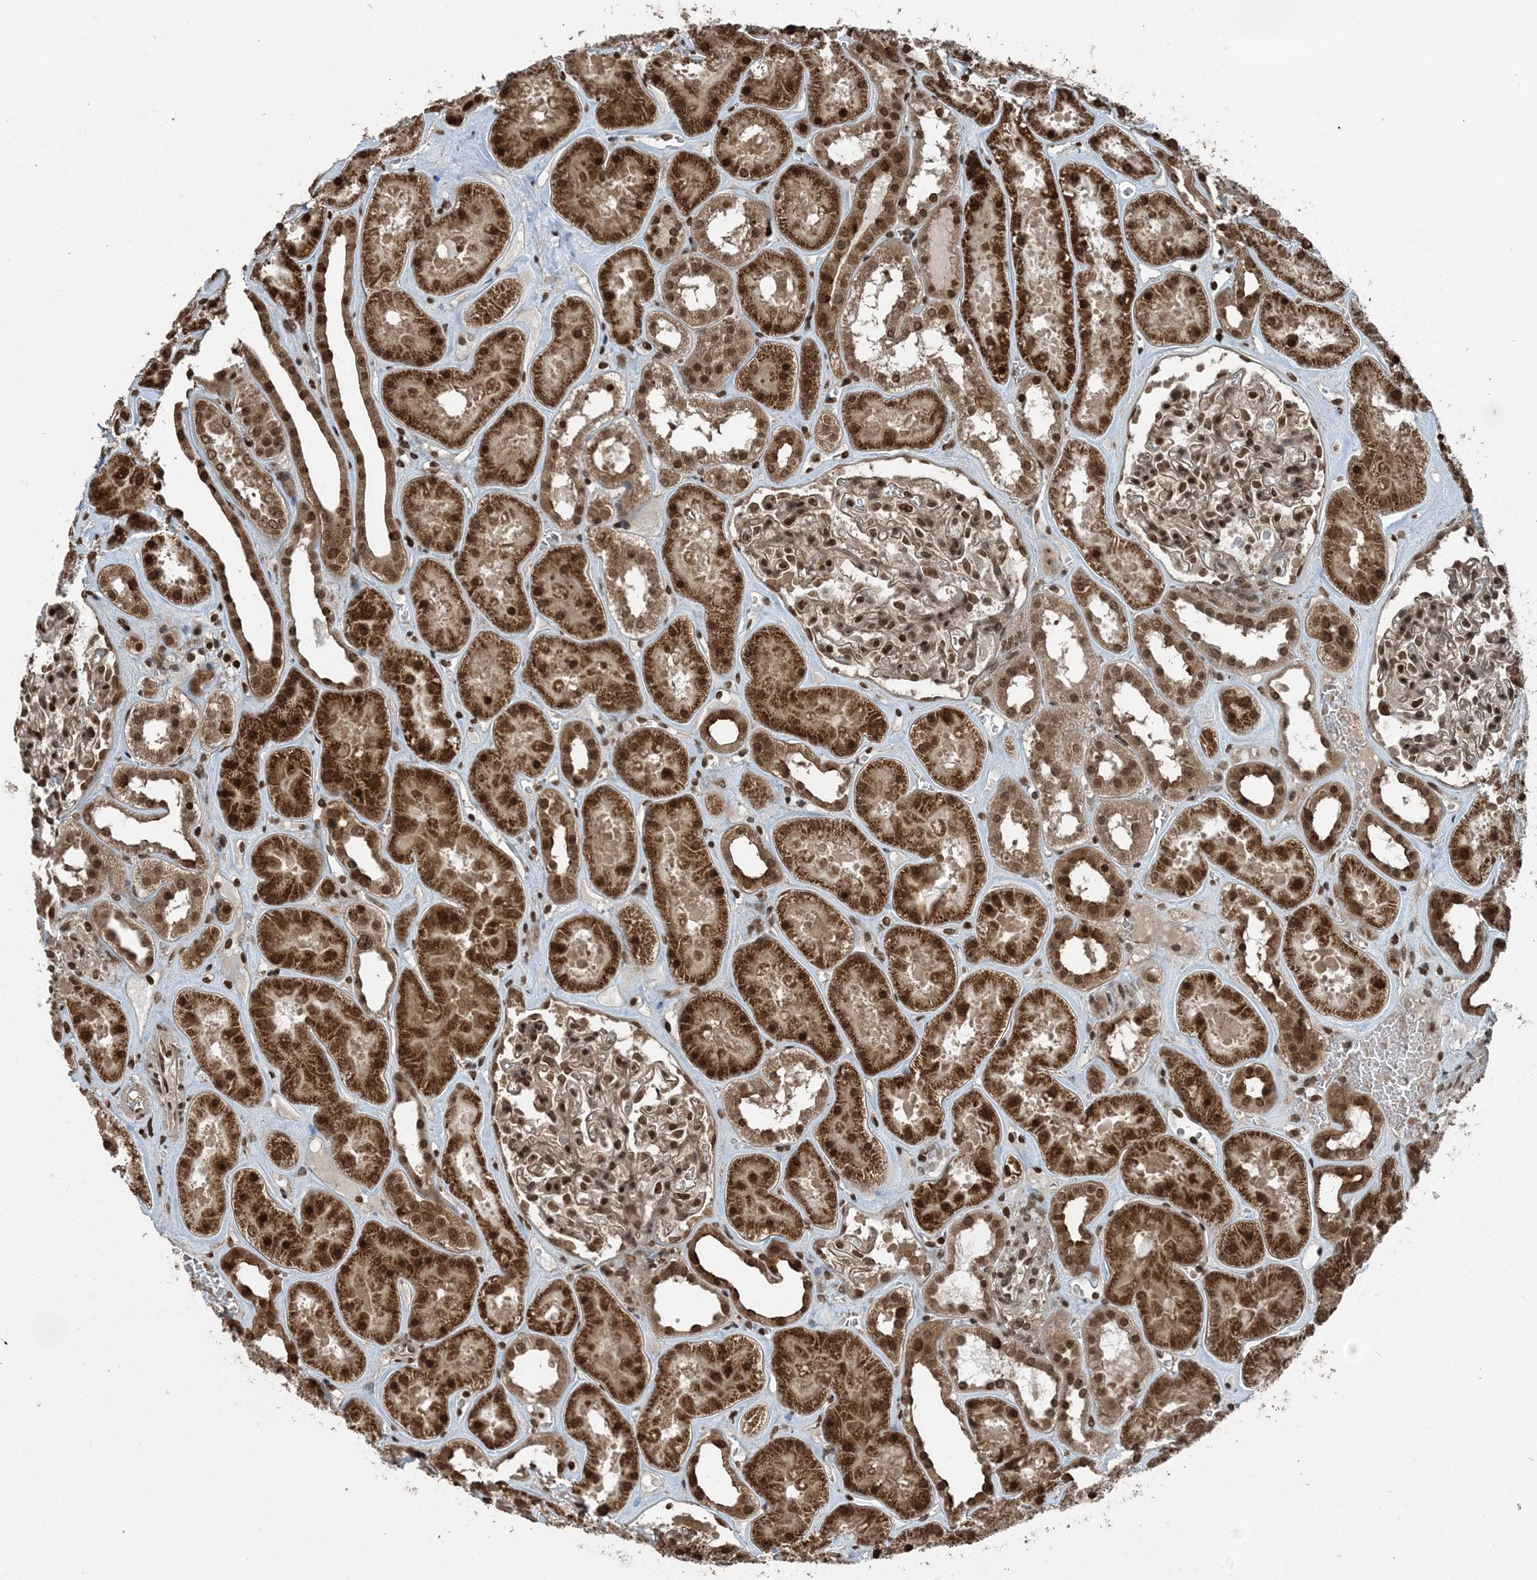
{"staining": {"intensity": "moderate", "quantity": ">75%", "location": "nuclear"}, "tissue": "kidney", "cell_type": "Cells in glomeruli", "image_type": "normal", "snomed": [{"axis": "morphology", "description": "Normal tissue, NOS"}, {"axis": "topography", "description": "Kidney"}], "caption": "A brown stain highlights moderate nuclear staining of a protein in cells in glomeruli of benign kidney. (DAB (3,3'-diaminobenzidine) = brown stain, brightfield microscopy at high magnification).", "gene": "ZFAND2B", "patient": {"sex": "female", "age": 41}}